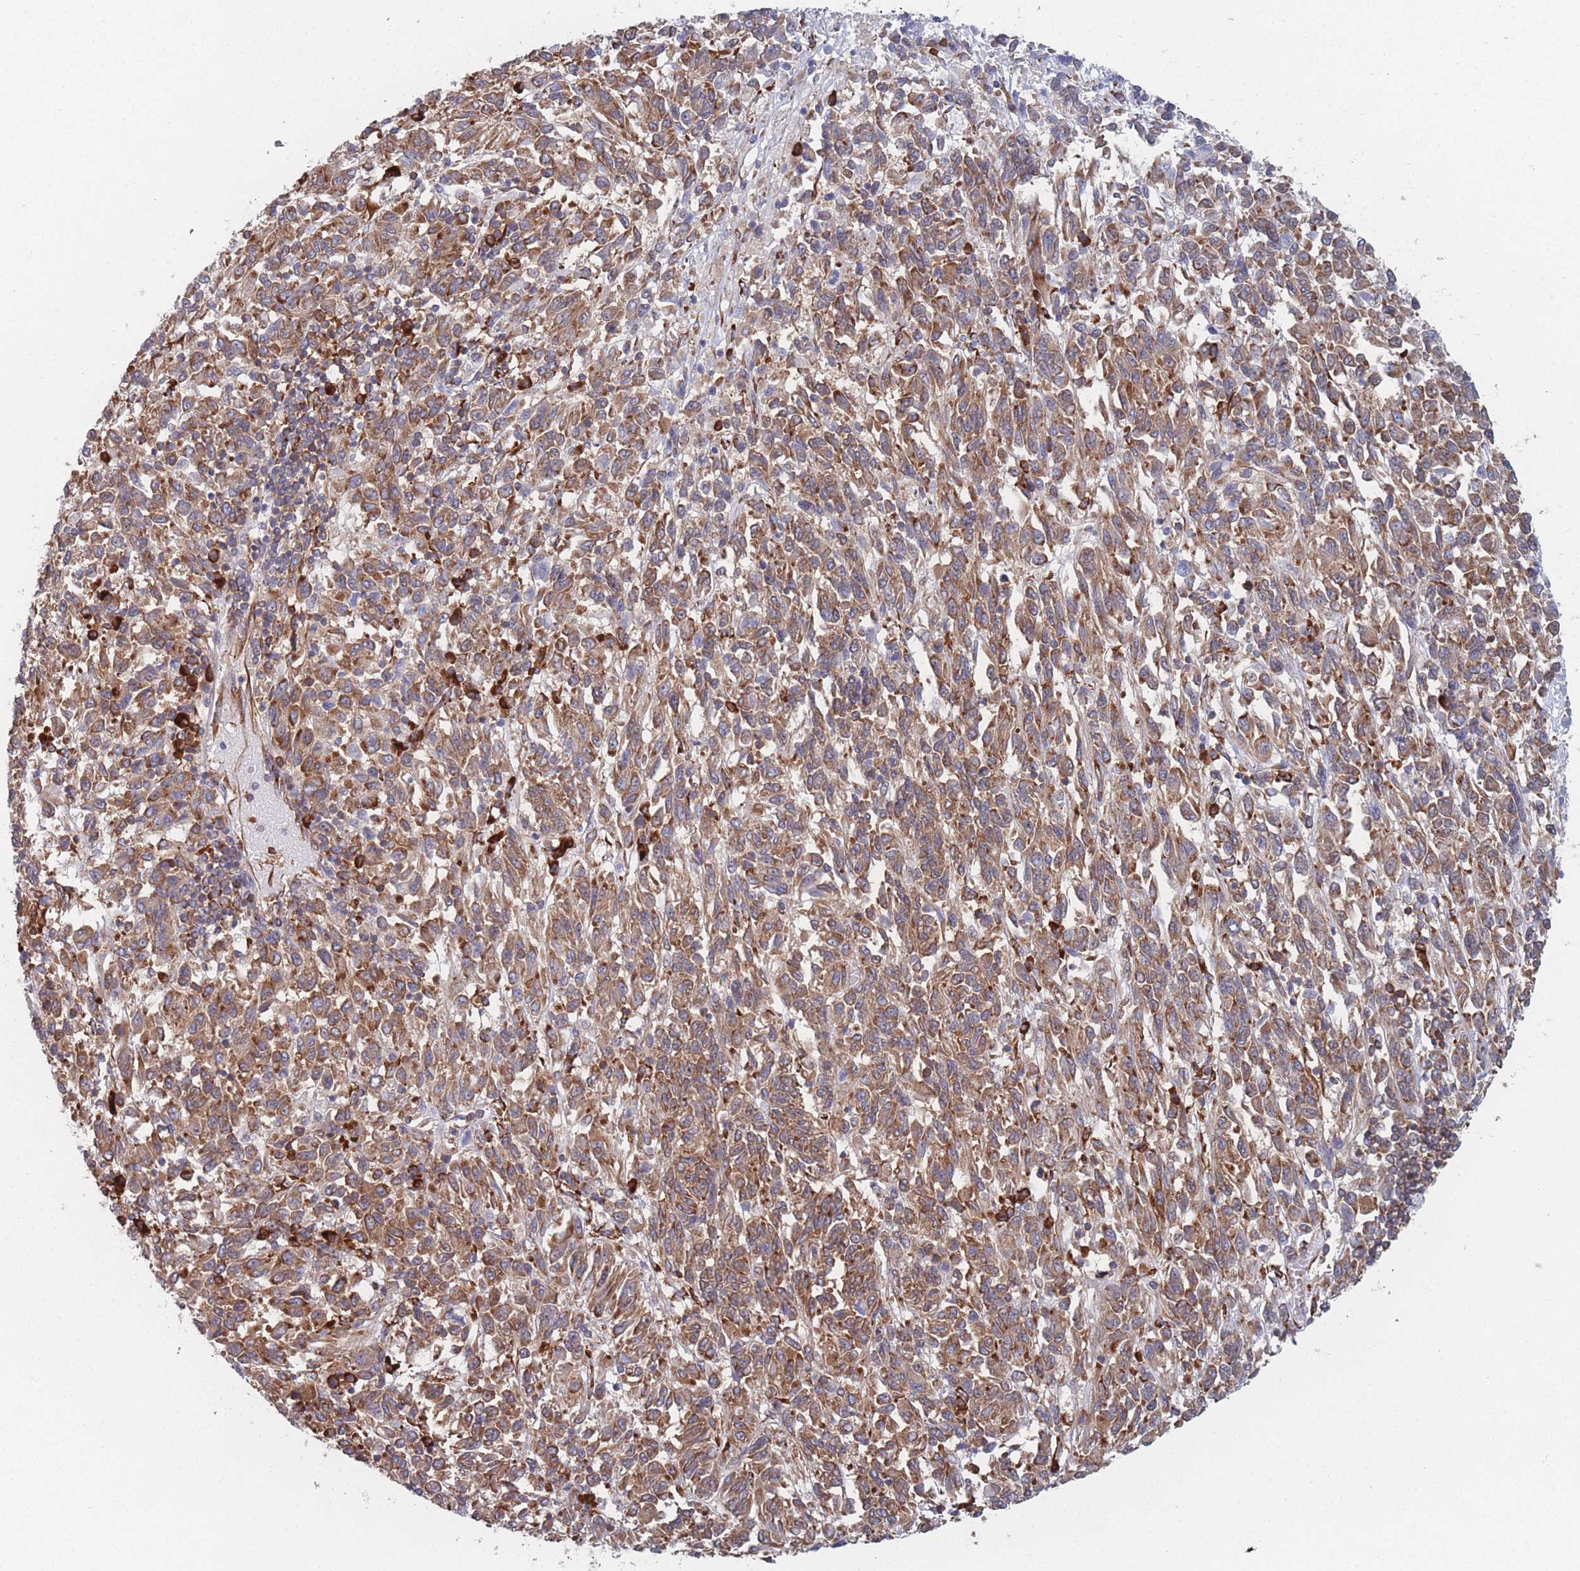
{"staining": {"intensity": "moderate", "quantity": ">75%", "location": "cytoplasmic/membranous"}, "tissue": "melanoma", "cell_type": "Tumor cells", "image_type": "cancer", "snomed": [{"axis": "morphology", "description": "Malignant melanoma, Metastatic site"}, {"axis": "topography", "description": "Lung"}], "caption": "Protein positivity by IHC demonstrates moderate cytoplasmic/membranous positivity in about >75% of tumor cells in melanoma.", "gene": "EEF1B2", "patient": {"sex": "male", "age": 64}}